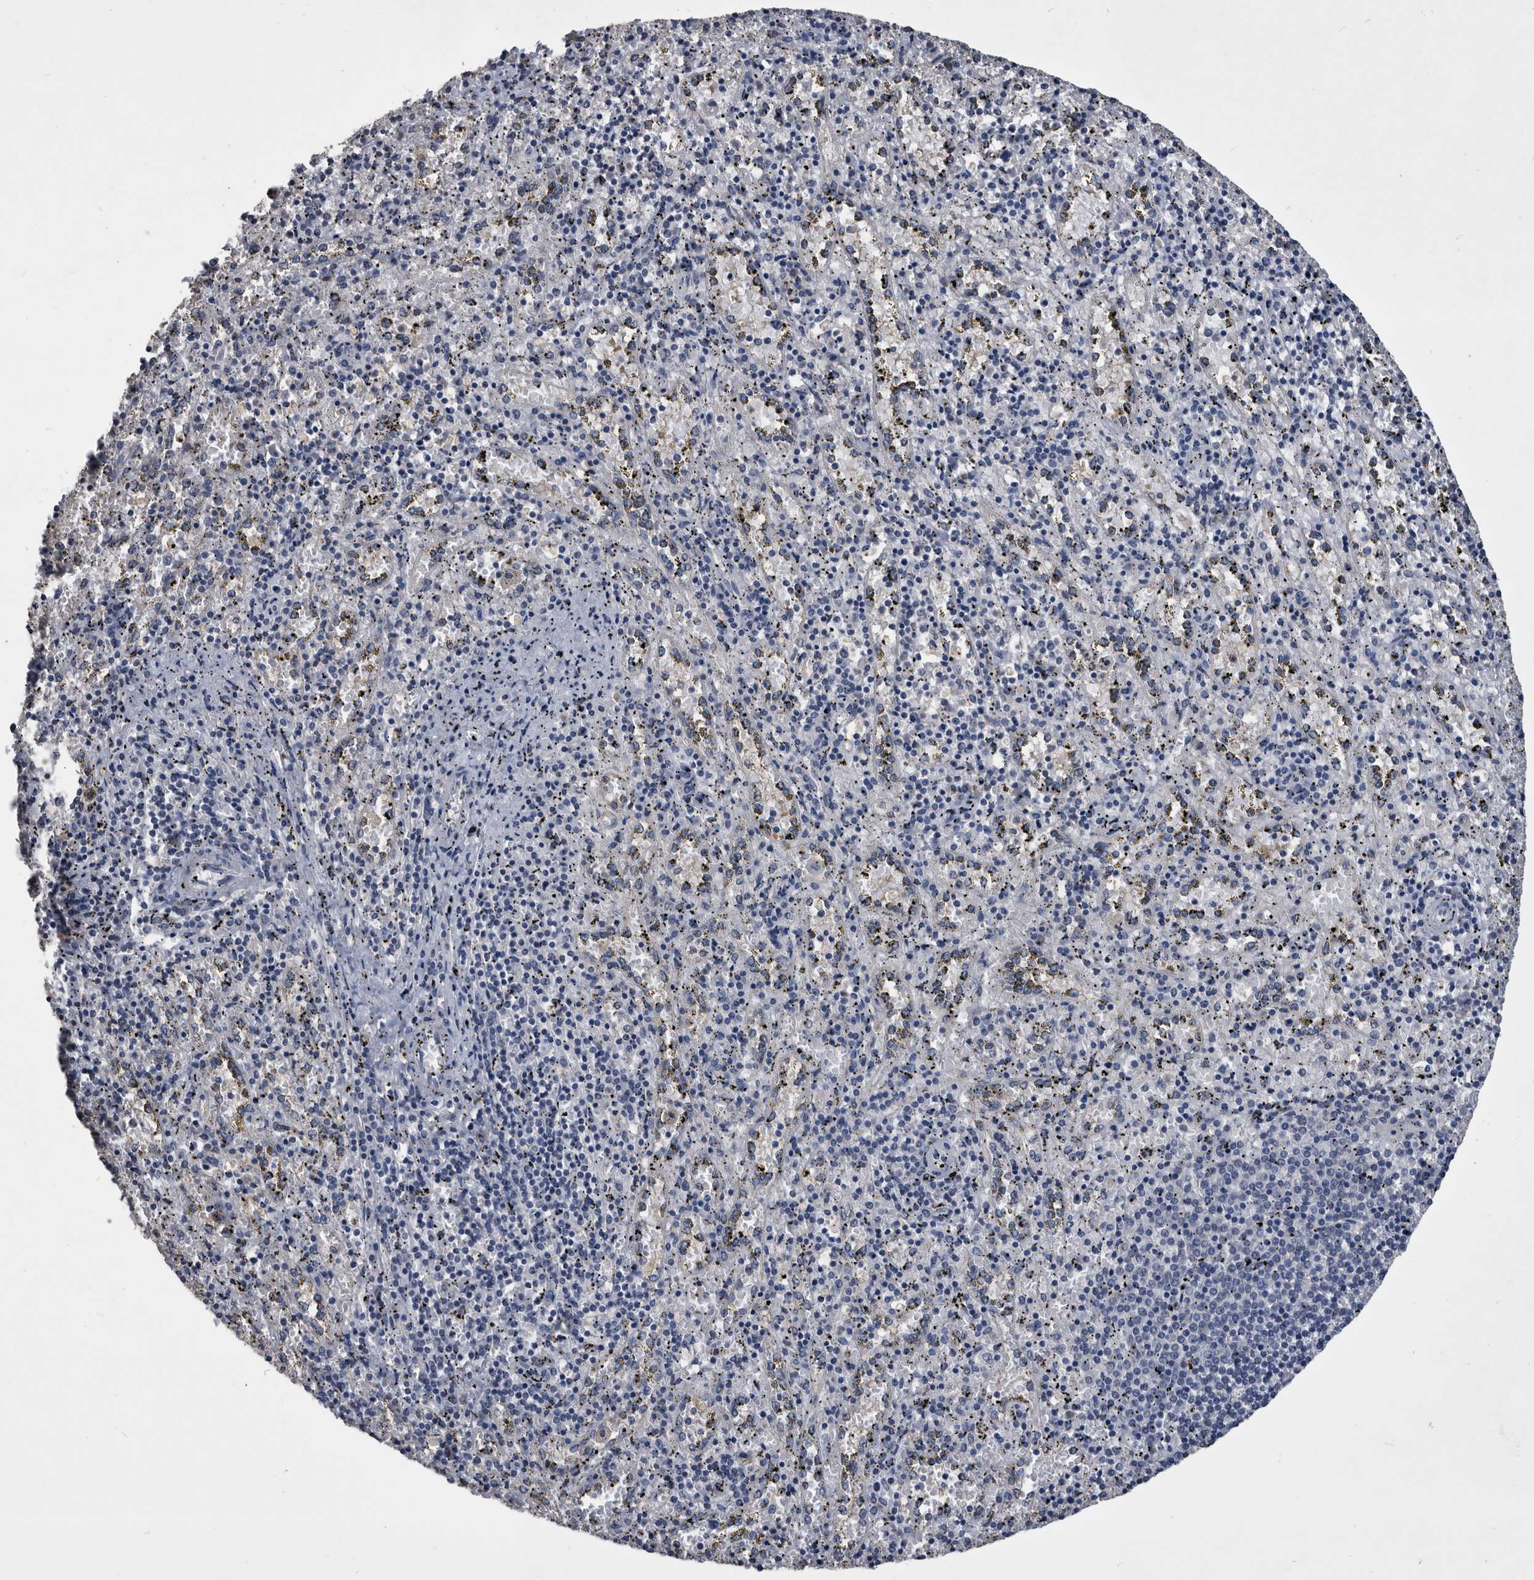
{"staining": {"intensity": "weak", "quantity": "<25%", "location": "cytoplasmic/membranous"}, "tissue": "spleen", "cell_type": "Cells in red pulp", "image_type": "normal", "snomed": [{"axis": "morphology", "description": "Normal tissue, NOS"}, {"axis": "topography", "description": "Spleen"}], "caption": "Immunohistochemistry (IHC) micrograph of unremarkable spleen: human spleen stained with DAB shows no significant protein staining in cells in red pulp. (DAB (3,3'-diaminobenzidine) IHC with hematoxylin counter stain).", "gene": "PDXK", "patient": {"sex": "male", "age": 11}}